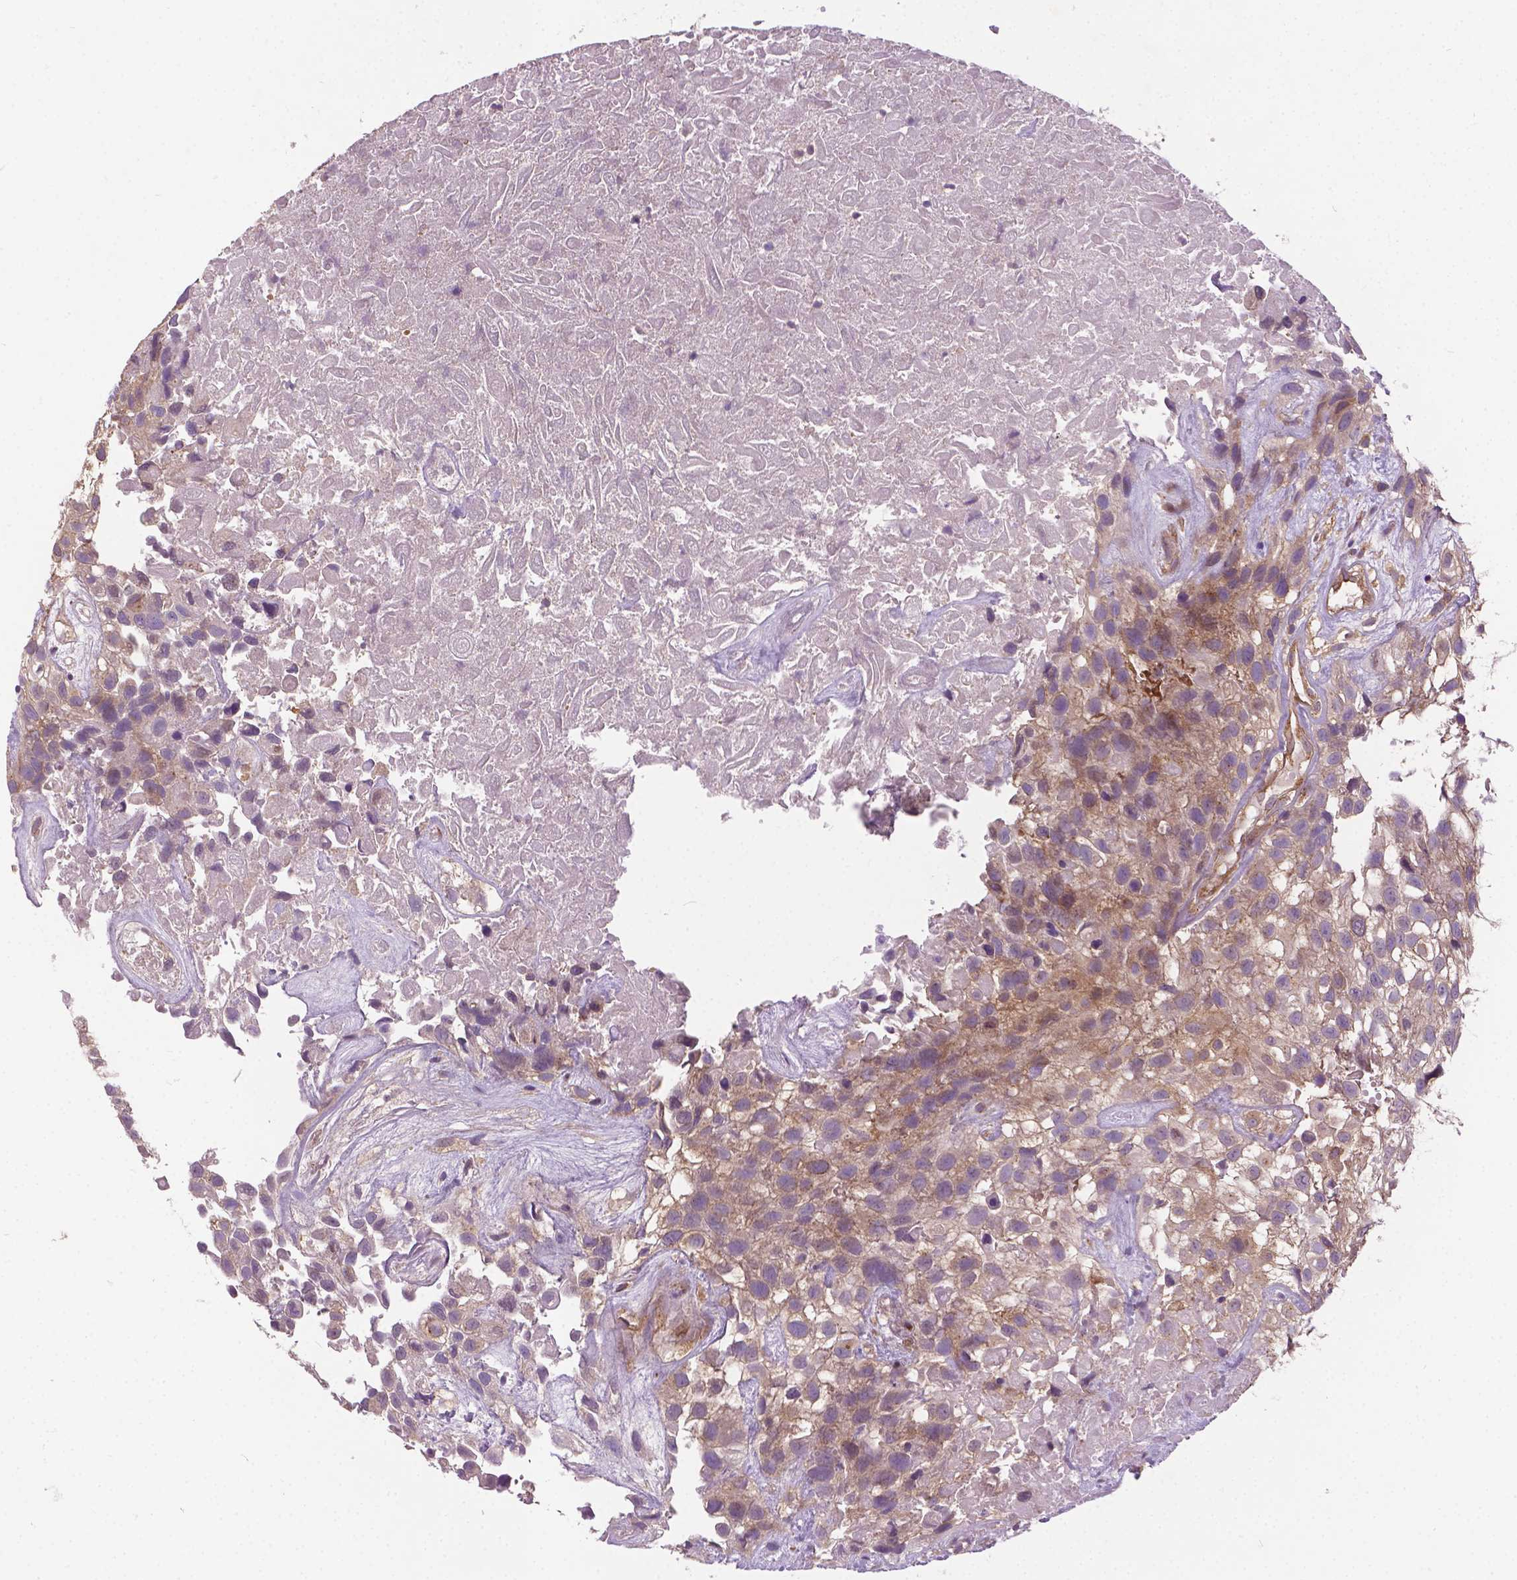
{"staining": {"intensity": "moderate", "quantity": ">75%", "location": "cytoplasmic/membranous"}, "tissue": "urothelial cancer", "cell_type": "Tumor cells", "image_type": "cancer", "snomed": [{"axis": "morphology", "description": "Urothelial carcinoma, High grade"}, {"axis": "topography", "description": "Urinary bladder"}], "caption": "Human urothelial carcinoma (high-grade) stained with a protein marker demonstrates moderate staining in tumor cells.", "gene": "MZT1", "patient": {"sex": "male", "age": 56}}